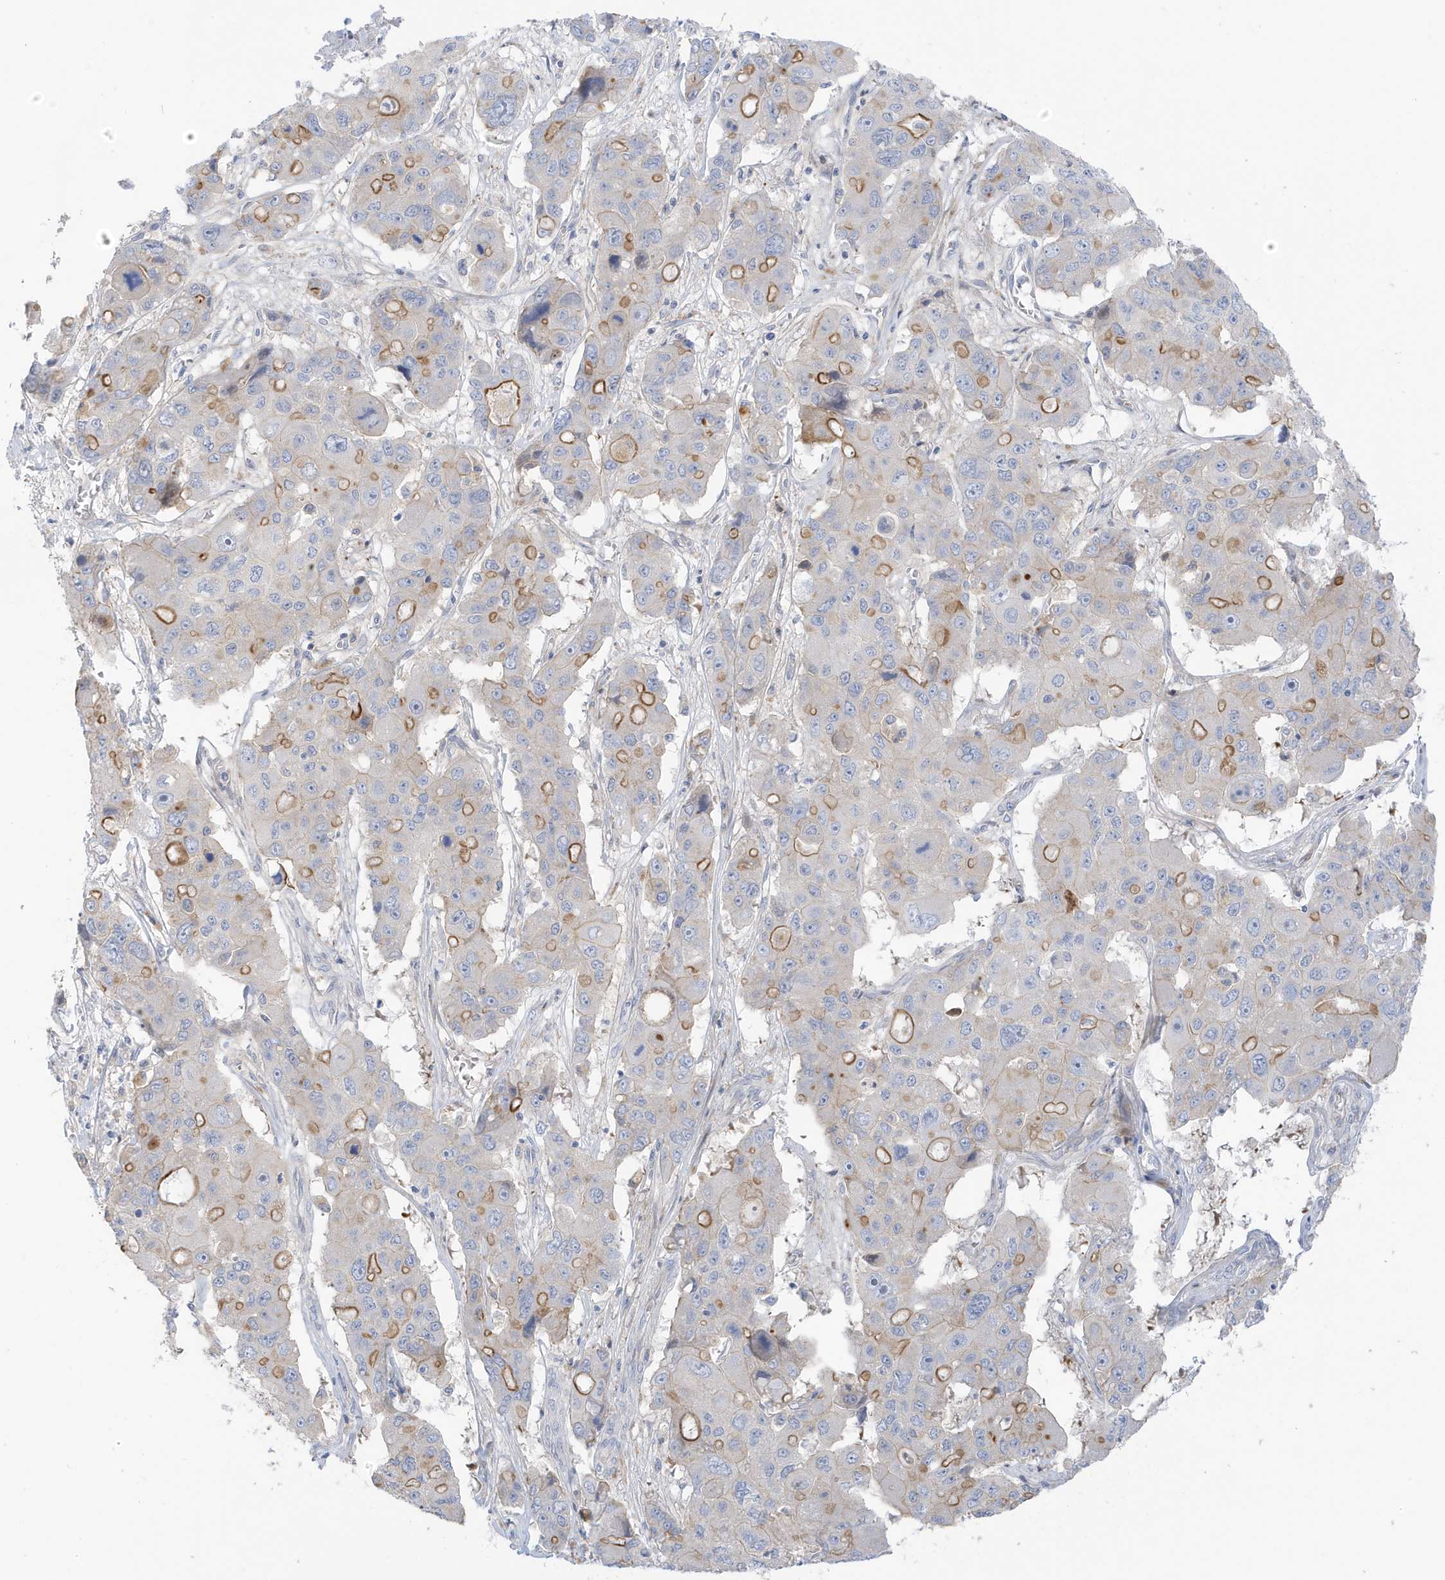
{"staining": {"intensity": "moderate", "quantity": "<25%", "location": "cytoplasmic/membranous"}, "tissue": "liver cancer", "cell_type": "Tumor cells", "image_type": "cancer", "snomed": [{"axis": "morphology", "description": "Cholangiocarcinoma"}, {"axis": "topography", "description": "Liver"}], "caption": "High-magnification brightfield microscopy of liver cancer (cholangiocarcinoma) stained with DAB (3,3'-diaminobenzidine) (brown) and counterstained with hematoxylin (blue). tumor cells exhibit moderate cytoplasmic/membranous expression is present in approximately<25% of cells.", "gene": "ATP13A5", "patient": {"sex": "male", "age": 67}}